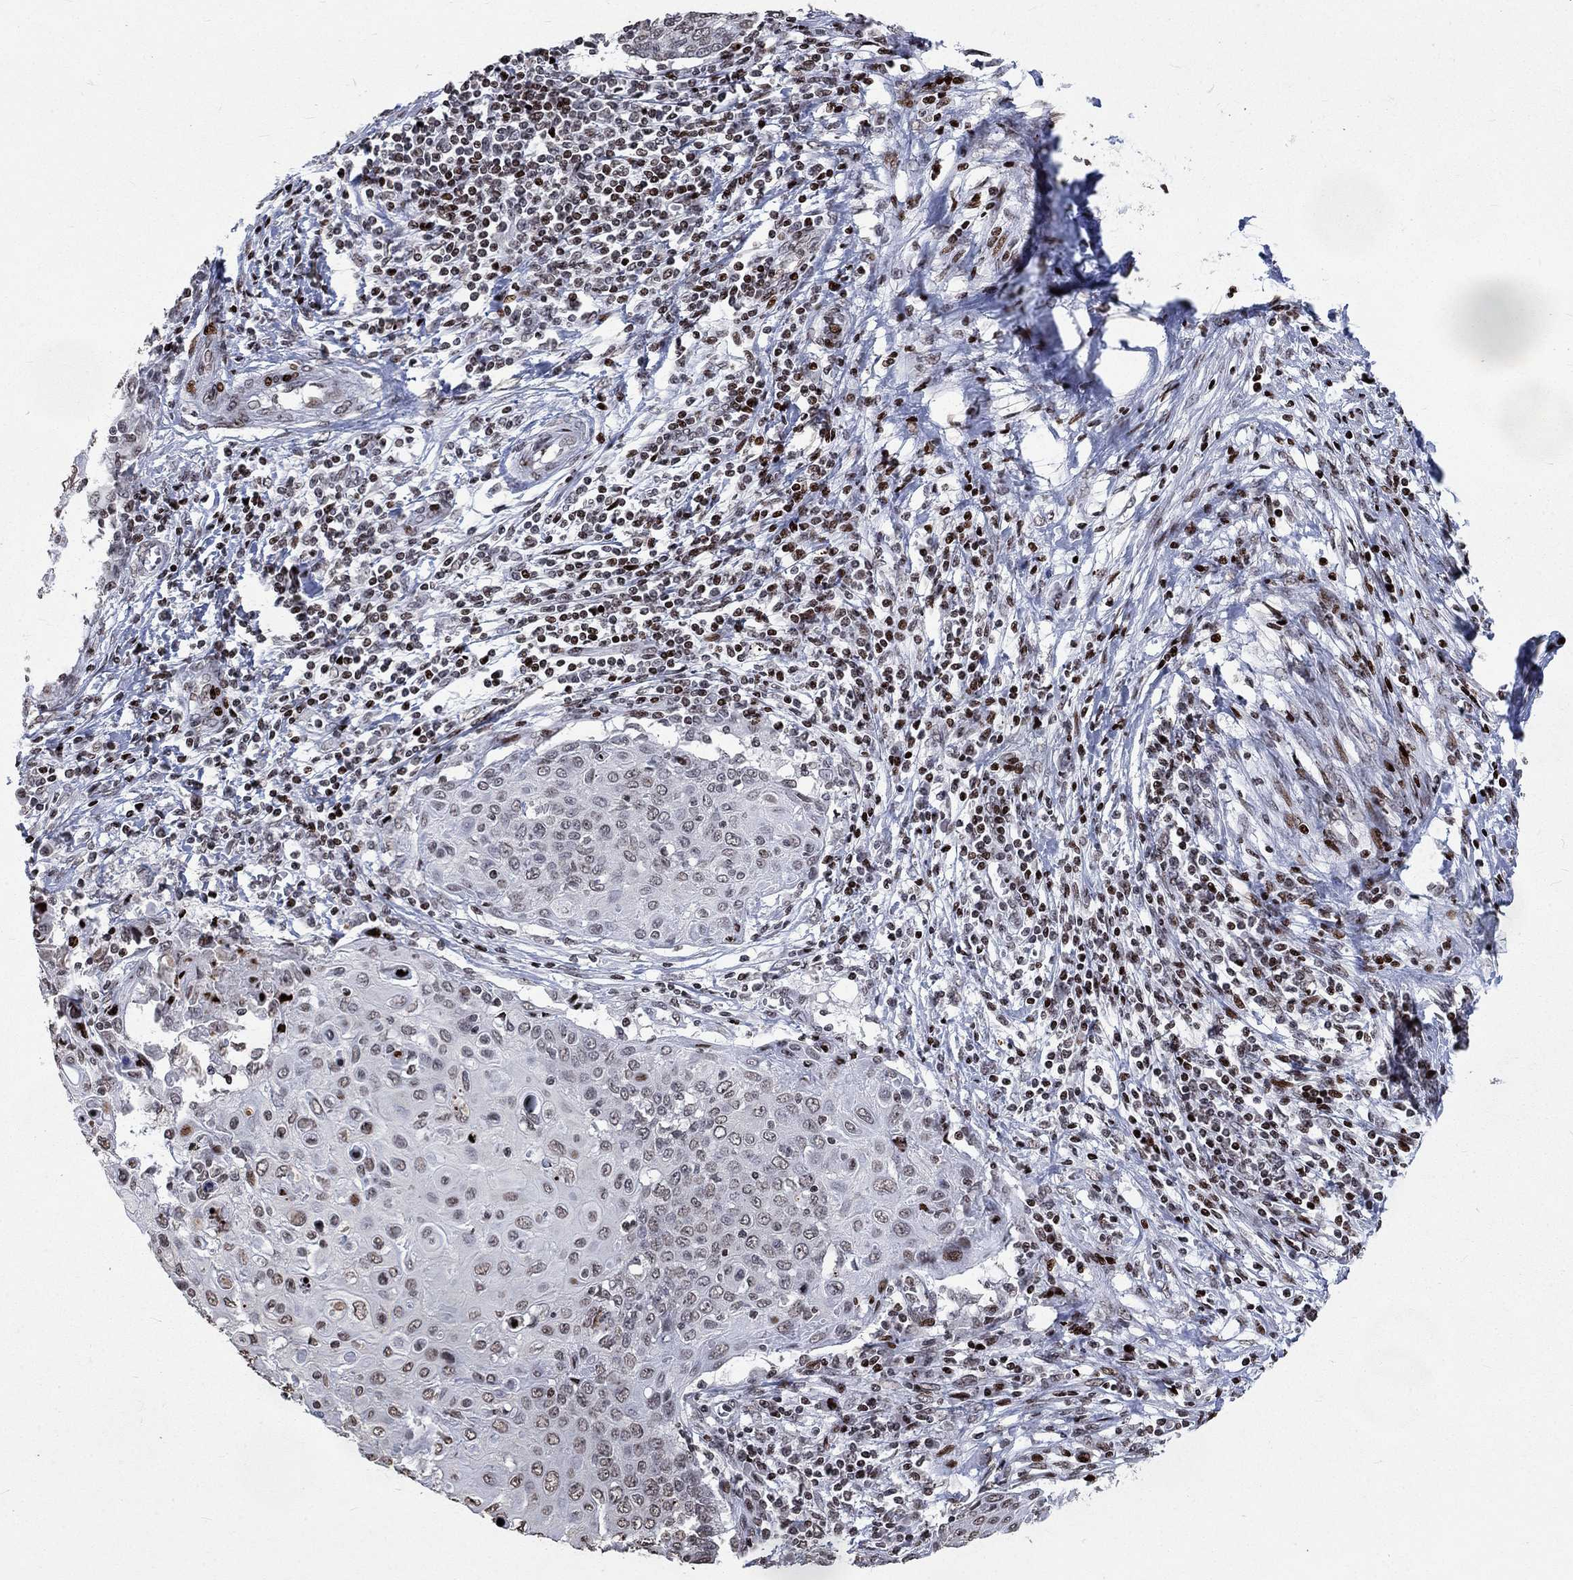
{"staining": {"intensity": "strong", "quantity": "<25%", "location": "cytoplasmic/membranous,nuclear"}, "tissue": "cervical cancer", "cell_type": "Tumor cells", "image_type": "cancer", "snomed": [{"axis": "morphology", "description": "Squamous cell carcinoma, NOS"}, {"axis": "topography", "description": "Cervix"}], "caption": "Cervical cancer (squamous cell carcinoma) stained for a protein (brown) reveals strong cytoplasmic/membranous and nuclear positive staining in about <25% of tumor cells.", "gene": "SRSF3", "patient": {"sex": "female", "age": 39}}